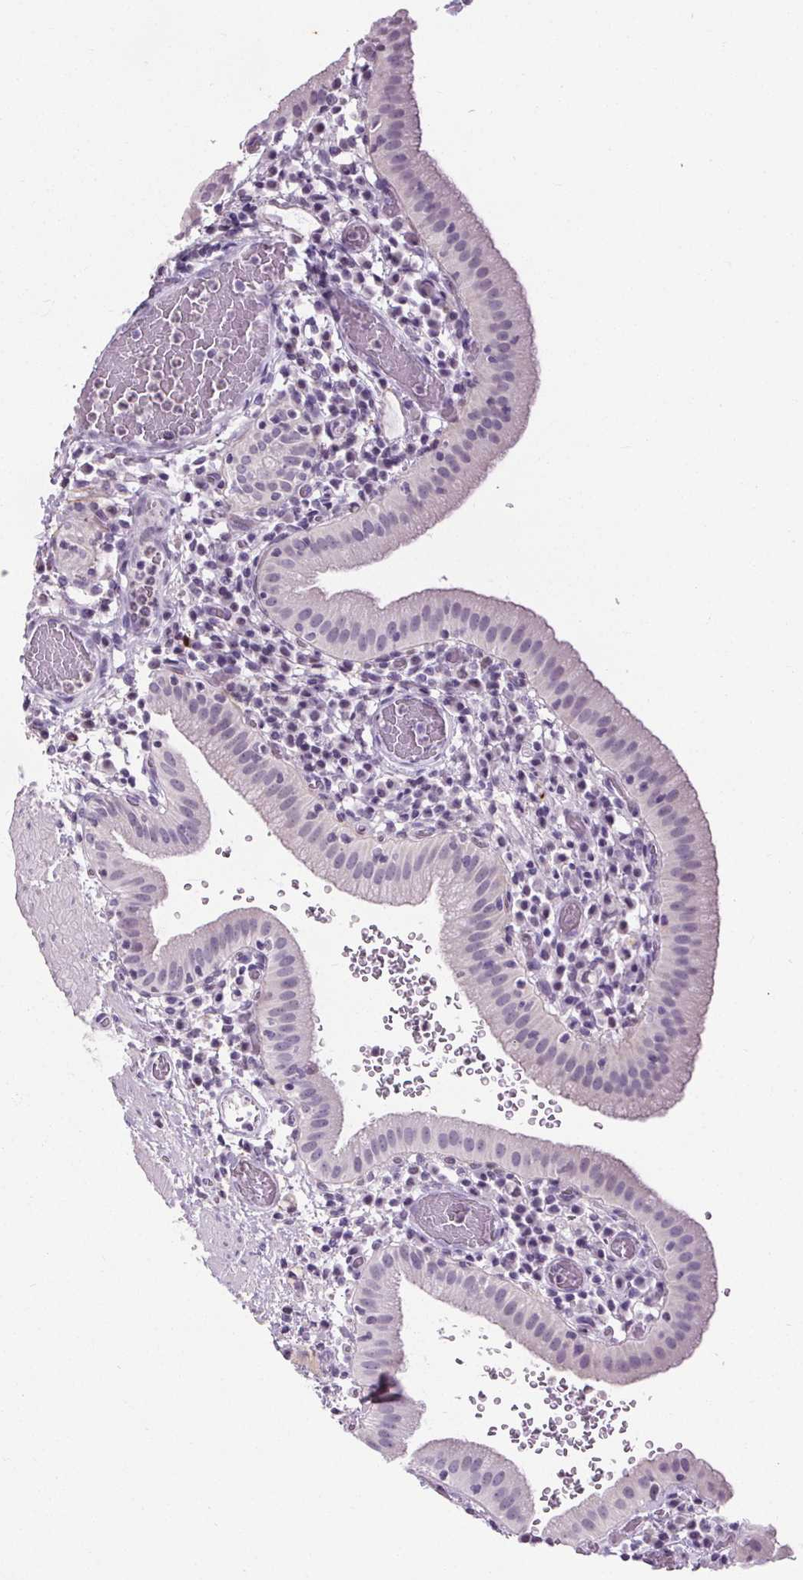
{"staining": {"intensity": "negative", "quantity": "none", "location": "none"}, "tissue": "gallbladder", "cell_type": "Glandular cells", "image_type": "normal", "snomed": [{"axis": "morphology", "description": "Normal tissue, NOS"}, {"axis": "topography", "description": "Gallbladder"}], "caption": "A high-resolution image shows IHC staining of benign gallbladder, which reveals no significant expression in glandular cells.", "gene": "TMEM240", "patient": {"sex": "male", "age": 26}}